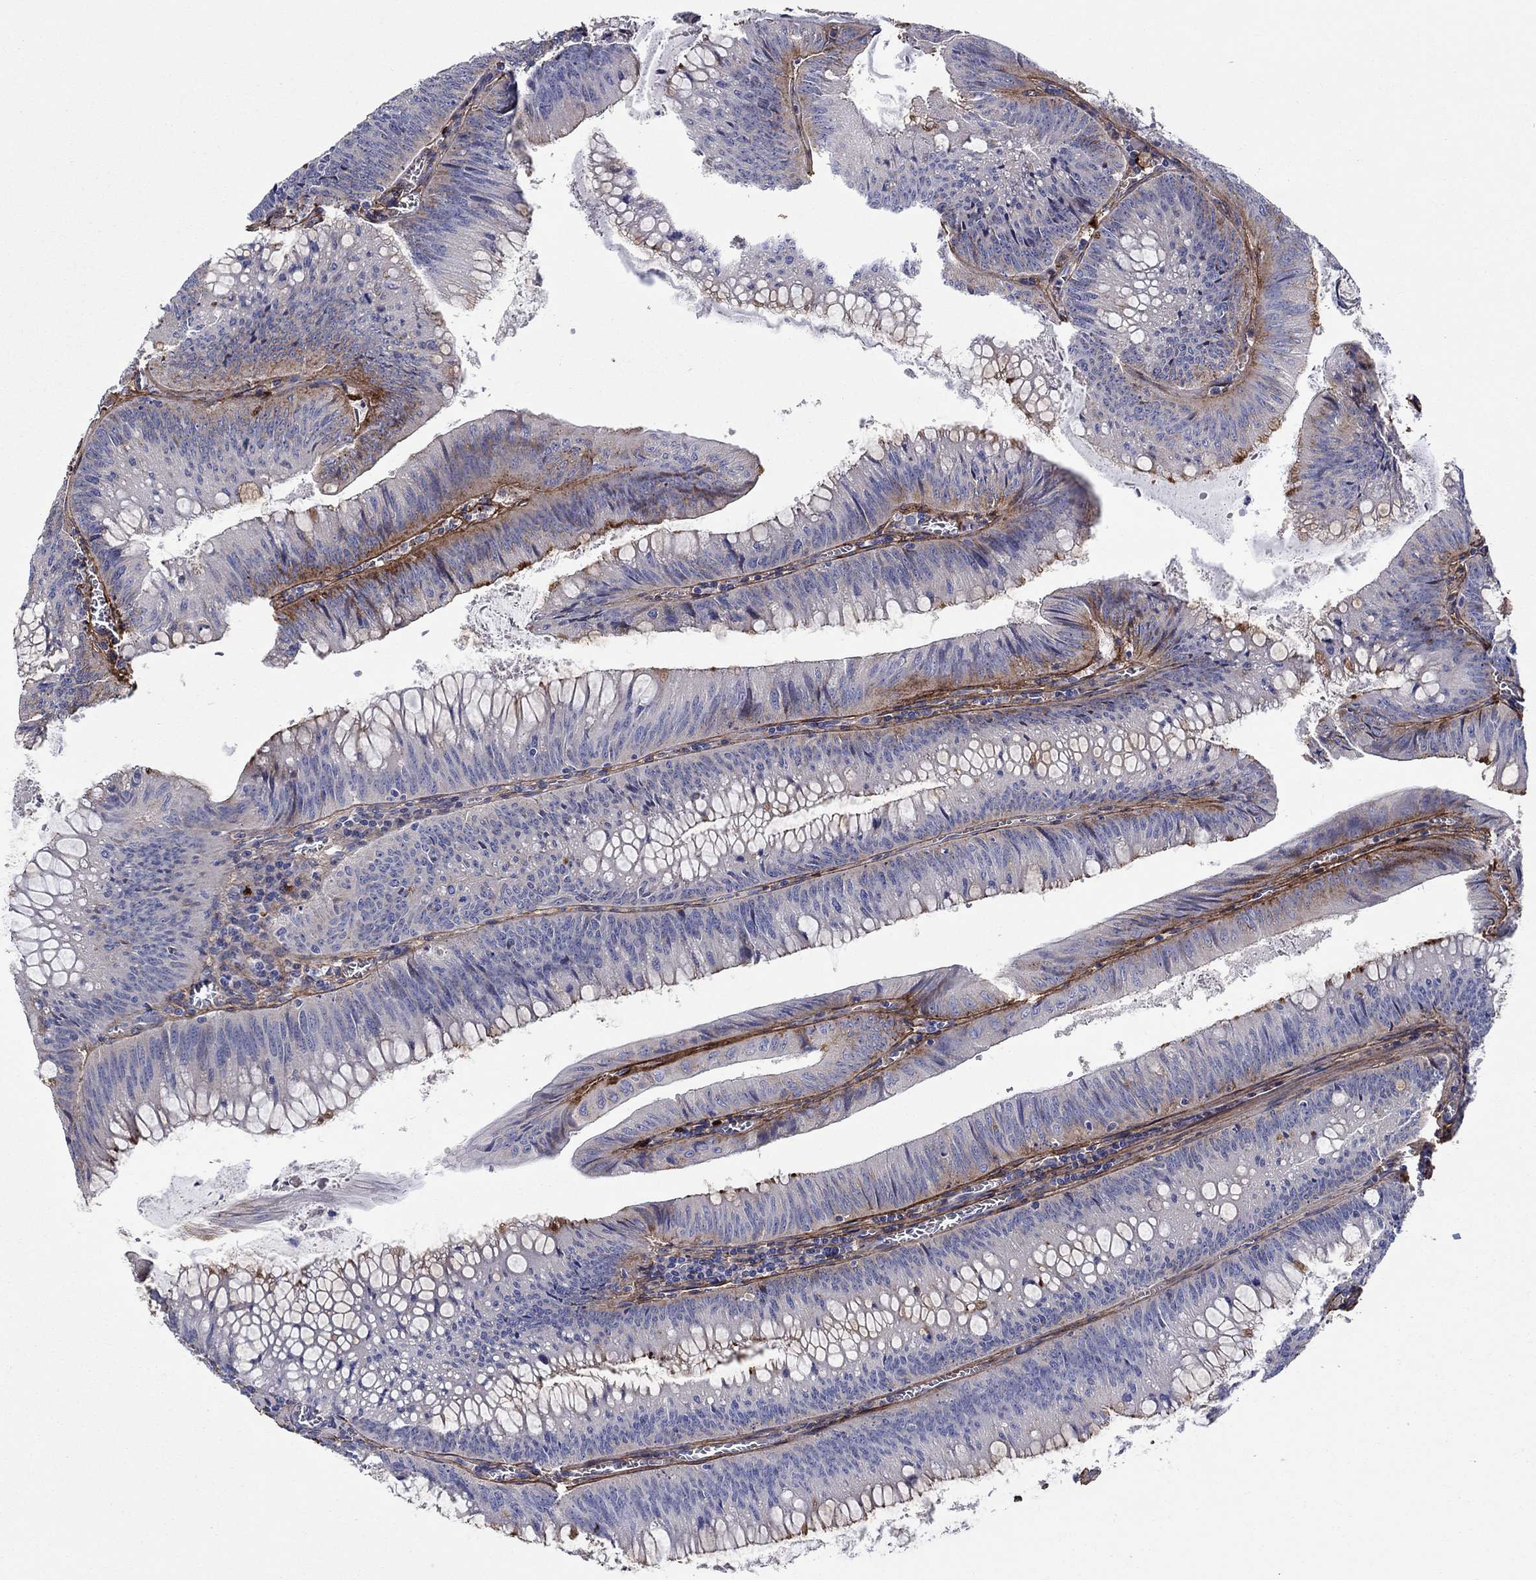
{"staining": {"intensity": "moderate", "quantity": "<25%", "location": "cytoplasmic/membranous"}, "tissue": "colorectal cancer", "cell_type": "Tumor cells", "image_type": "cancer", "snomed": [{"axis": "morphology", "description": "Adenocarcinoma, NOS"}, {"axis": "topography", "description": "Rectum"}], "caption": "IHC micrograph of neoplastic tissue: human colorectal cancer stained using IHC reveals low levels of moderate protein expression localized specifically in the cytoplasmic/membranous of tumor cells, appearing as a cytoplasmic/membranous brown color.", "gene": "TGFBI", "patient": {"sex": "female", "age": 72}}